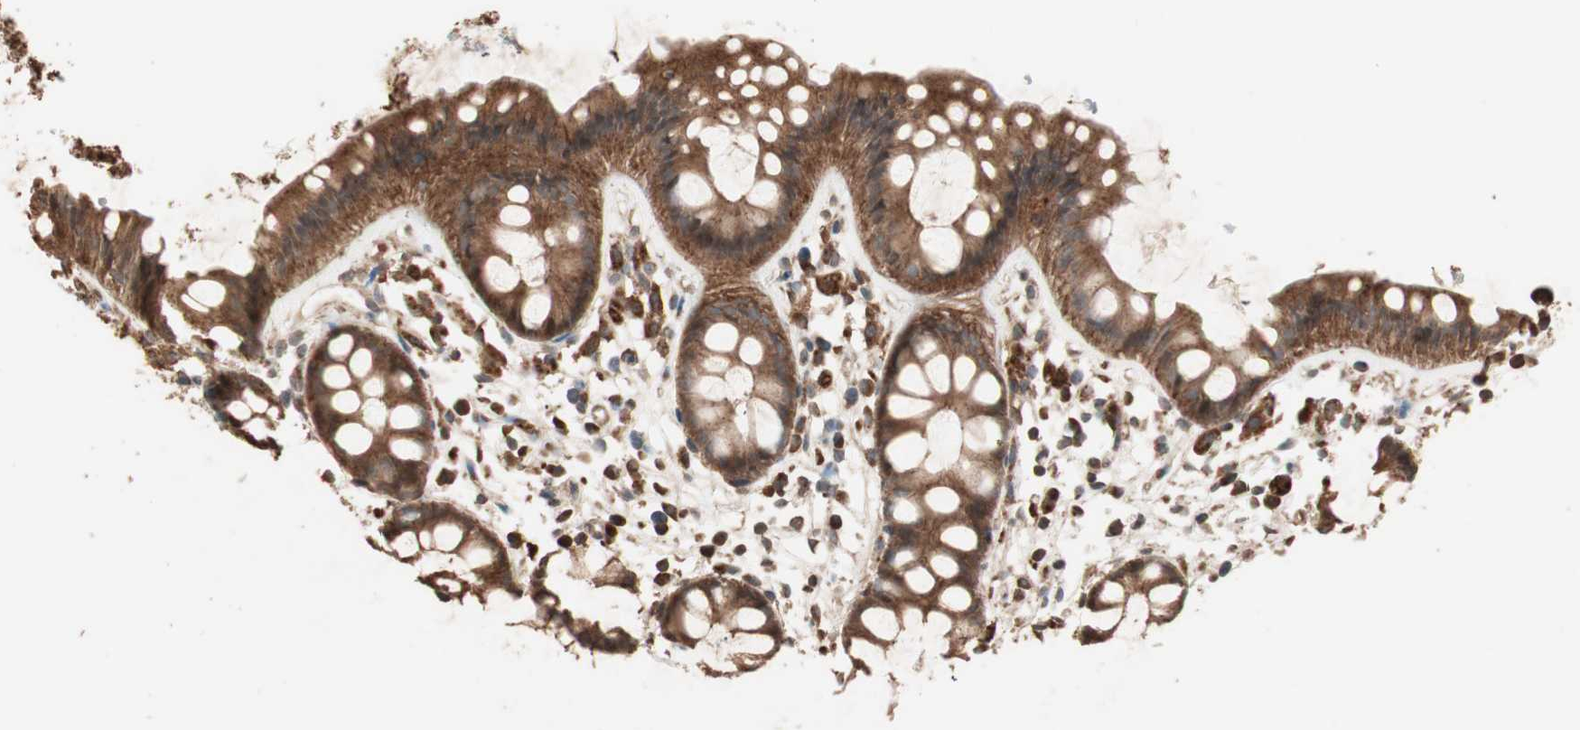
{"staining": {"intensity": "strong", "quantity": ">75%", "location": "cytoplasmic/membranous"}, "tissue": "rectum", "cell_type": "Glandular cells", "image_type": "normal", "snomed": [{"axis": "morphology", "description": "Normal tissue, NOS"}, {"axis": "topography", "description": "Rectum"}], "caption": "Immunohistochemical staining of benign rectum exhibits strong cytoplasmic/membranous protein staining in approximately >75% of glandular cells. The protein is stained brown, and the nuclei are stained in blue (DAB (3,3'-diaminobenzidine) IHC with brightfield microscopy, high magnification).", "gene": "USP20", "patient": {"sex": "female", "age": 66}}